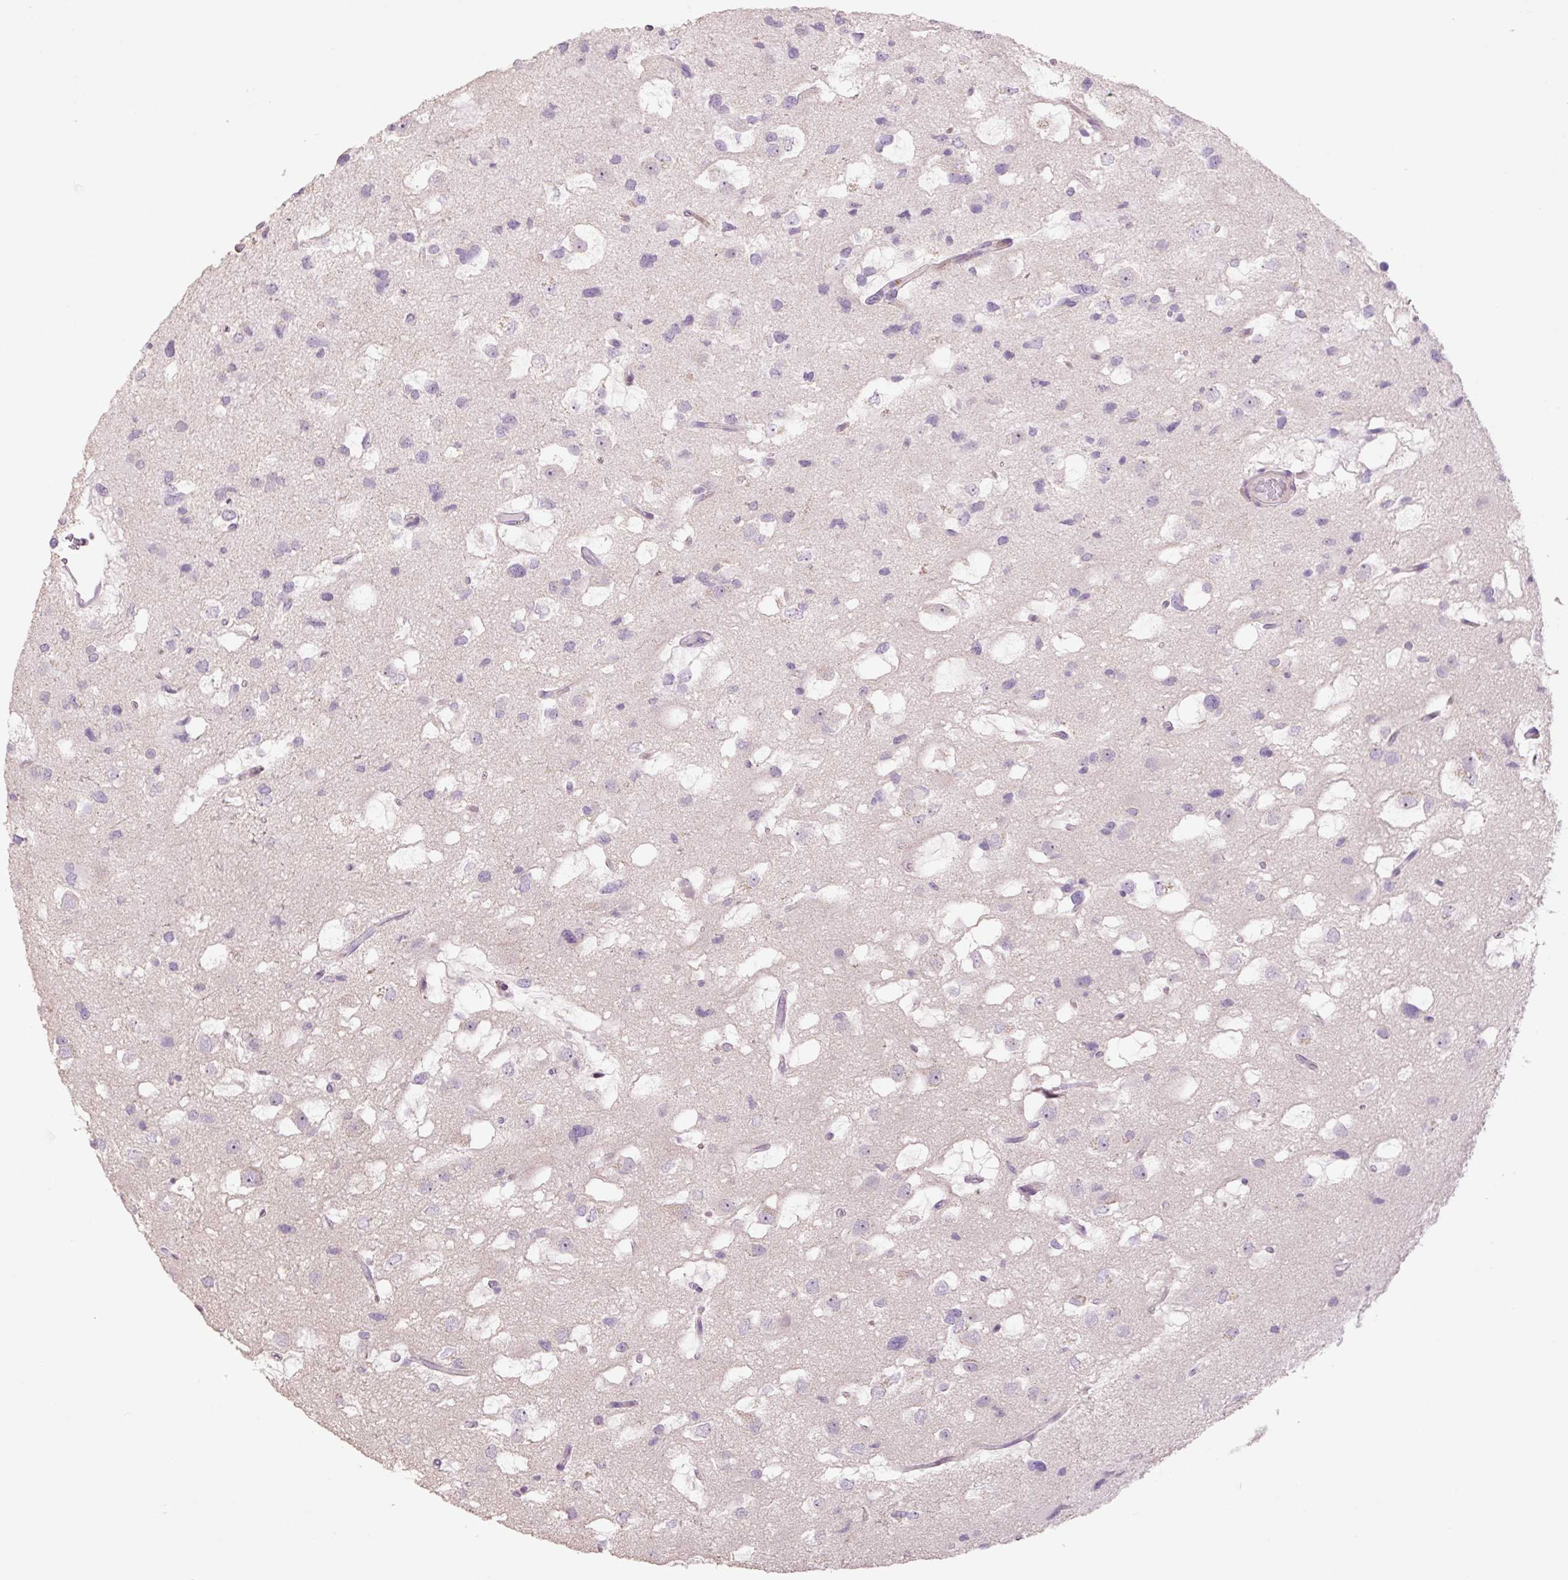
{"staining": {"intensity": "negative", "quantity": "none", "location": "none"}, "tissue": "glioma", "cell_type": "Tumor cells", "image_type": "cancer", "snomed": [{"axis": "morphology", "description": "Glioma, malignant, High grade"}, {"axis": "topography", "description": "Brain"}], "caption": "A high-resolution image shows immunohistochemistry (IHC) staining of malignant high-grade glioma, which demonstrates no significant expression in tumor cells. Nuclei are stained in blue.", "gene": "HAX1", "patient": {"sex": "male", "age": 53}}